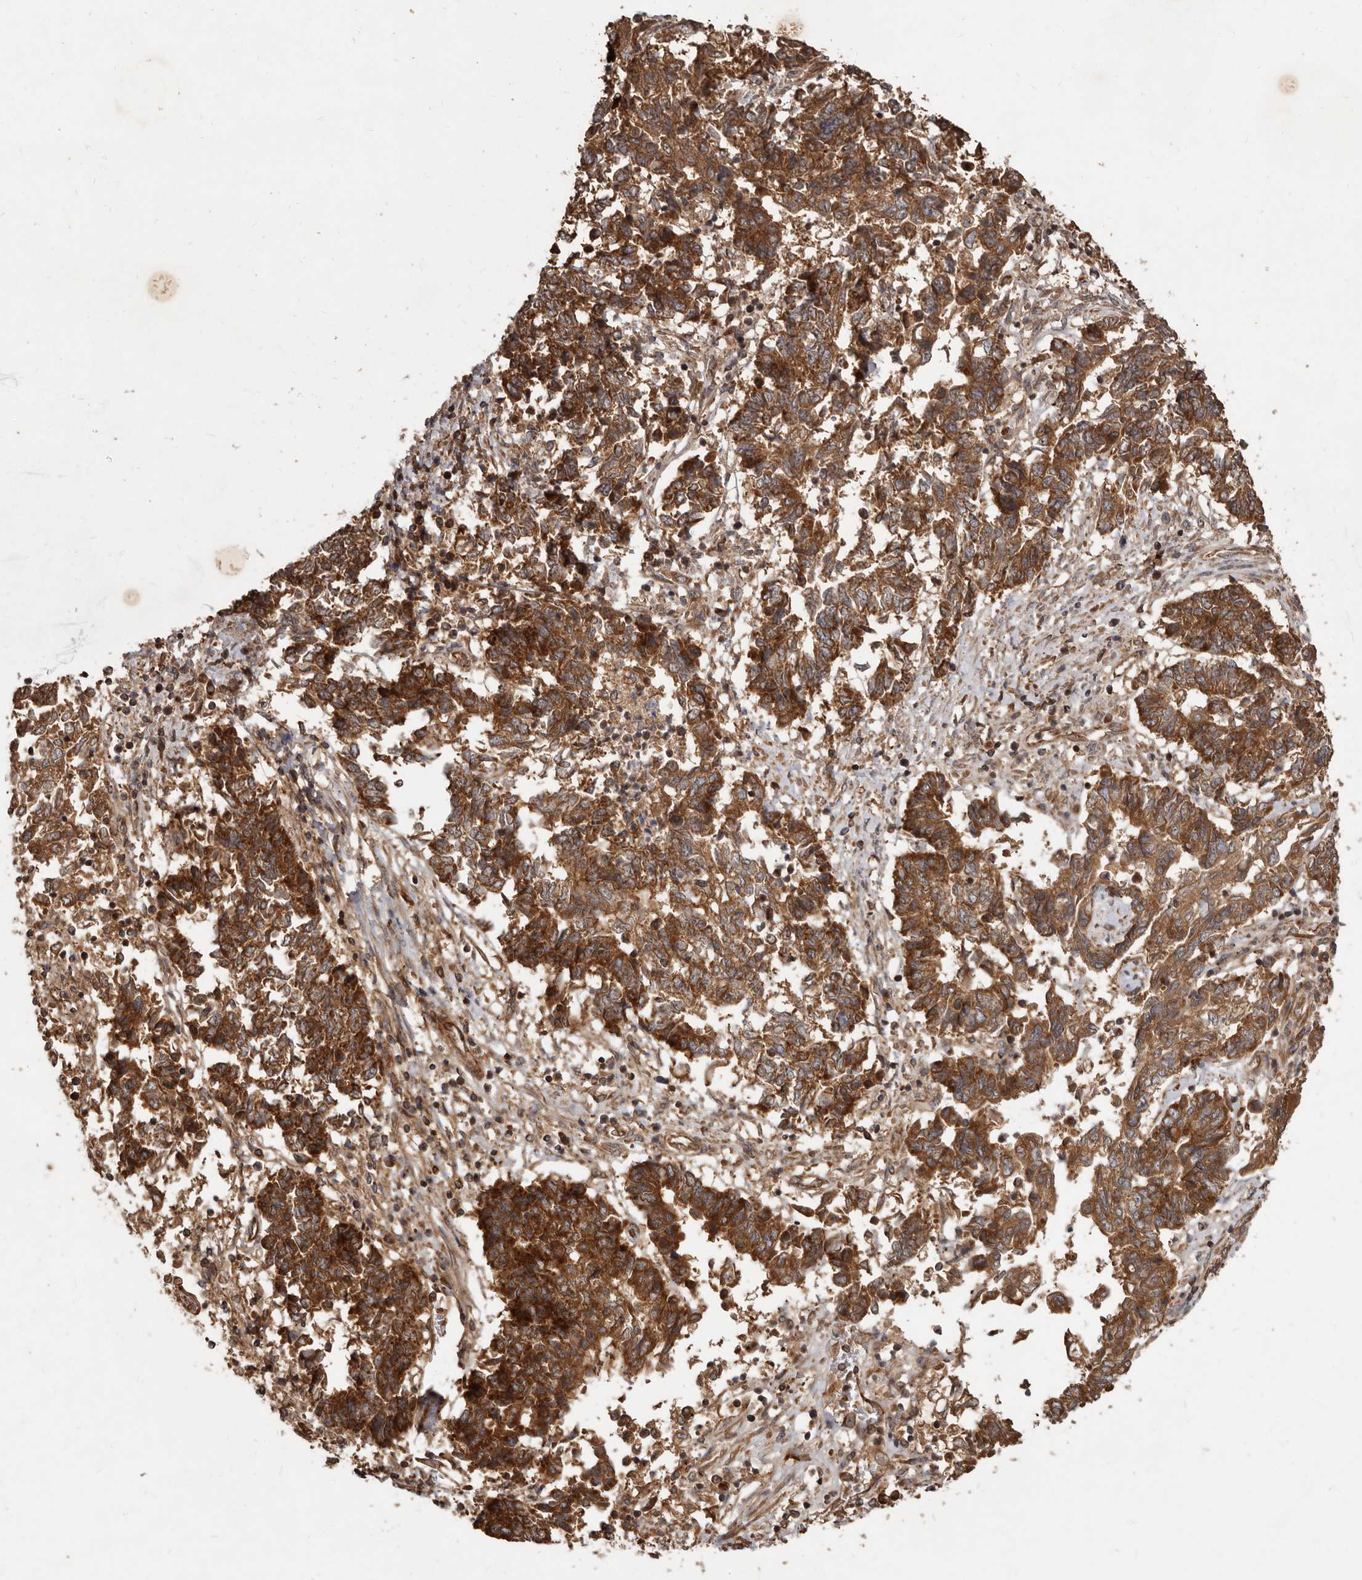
{"staining": {"intensity": "moderate", "quantity": ">75%", "location": "cytoplasmic/membranous"}, "tissue": "endometrial cancer", "cell_type": "Tumor cells", "image_type": "cancer", "snomed": [{"axis": "morphology", "description": "Adenocarcinoma, NOS"}, {"axis": "topography", "description": "Endometrium"}], "caption": "Endometrial cancer (adenocarcinoma) was stained to show a protein in brown. There is medium levels of moderate cytoplasmic/membranous positivity in approximately >75% of tumor cells.", "gene": "STK36", "patient": {"sex": "female", "age": 80}}